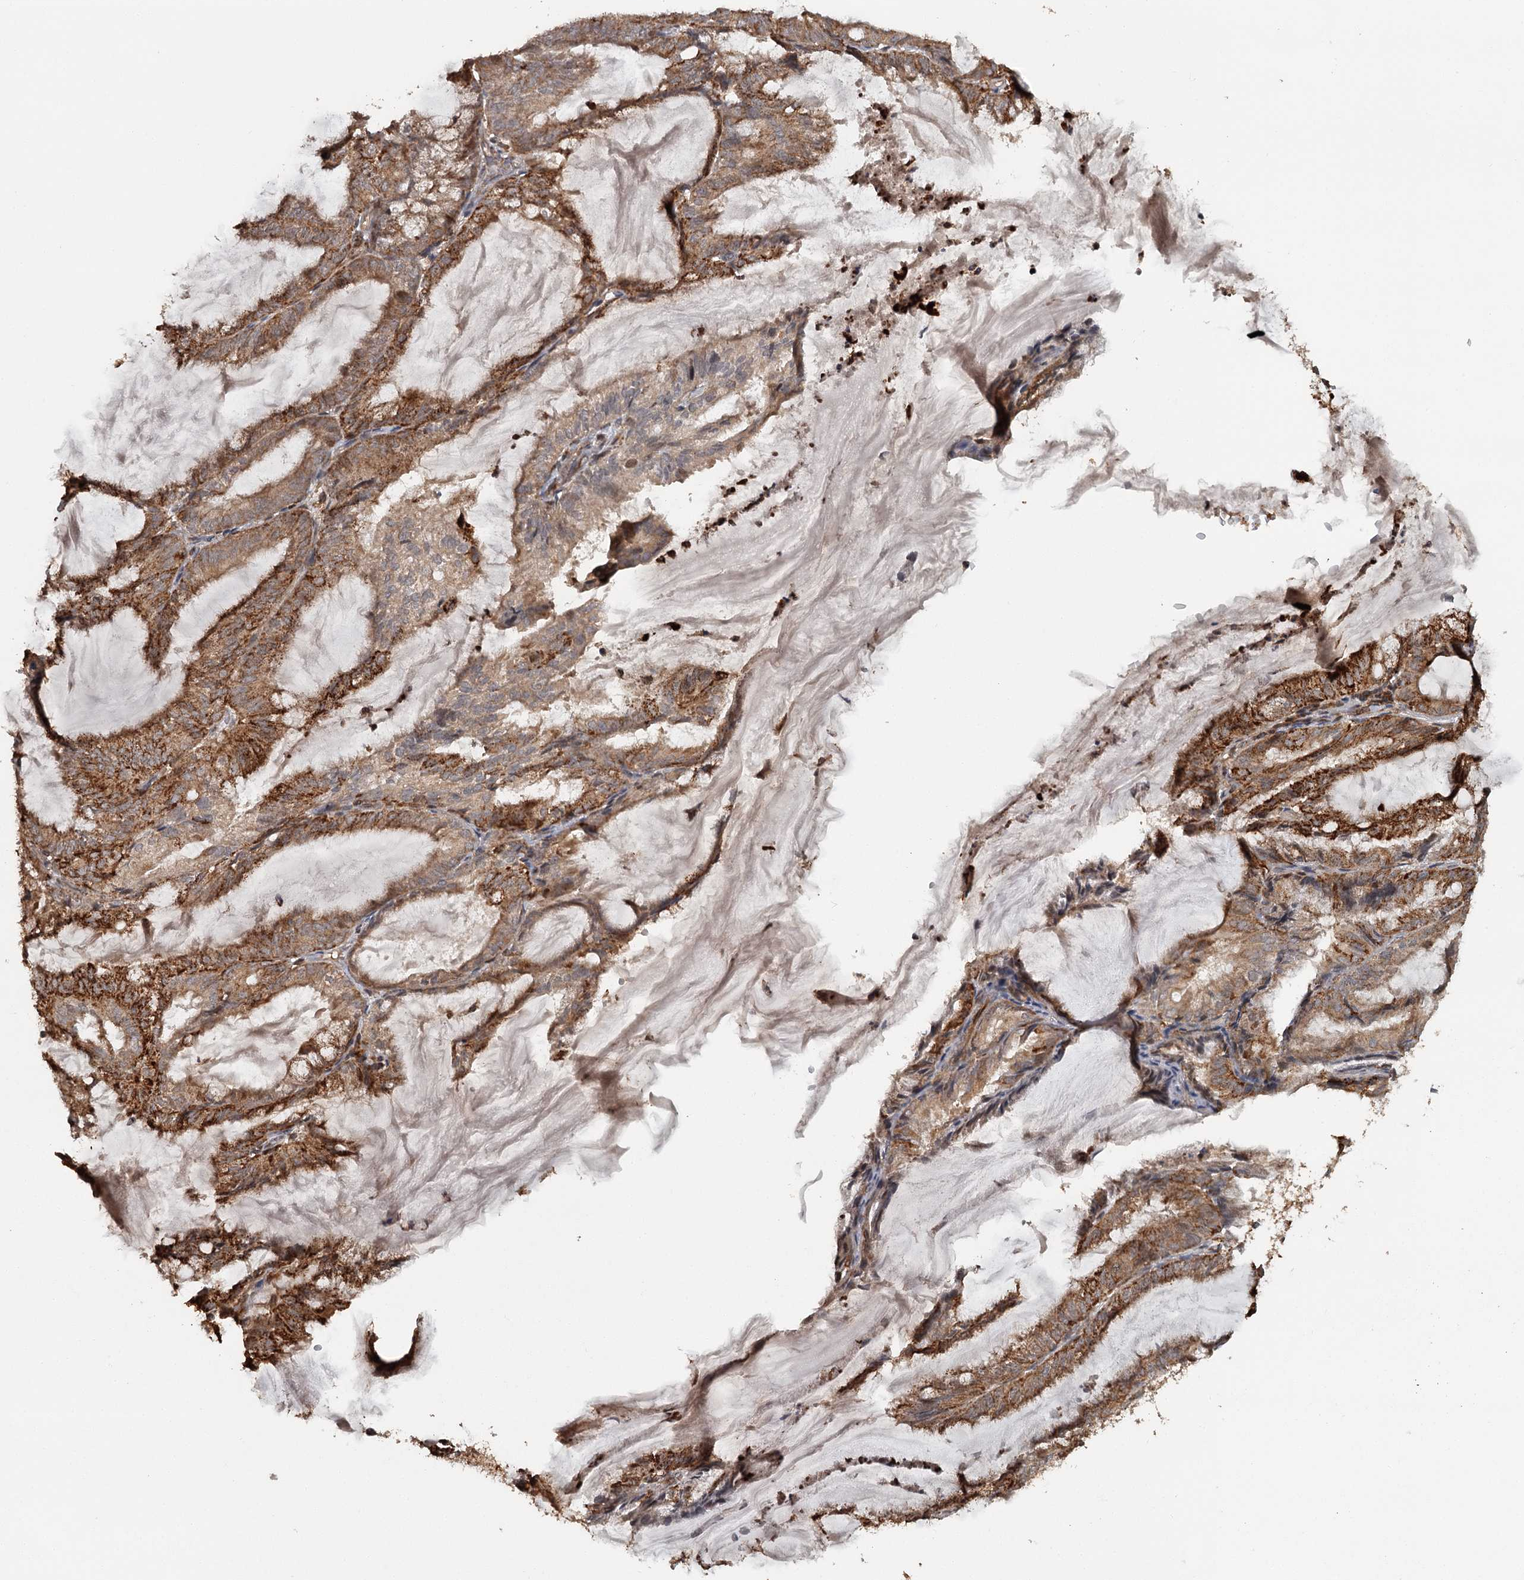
{"staining": {"intensity": "moderate", "quantity": ">75%", "location": "cytoplasmic/membranous"}, "tissue": "endometrial cancer", "cell_type": "Tumor cells", "image_type": "cancer", "snomed": [{"axis": "morphology", "description": "Adenocarcinoma, NOS"}, {"axis": "topography", "description": "Endometrium"}], "caption": "Immunohistochemical staining of endometrial cancer exhibits medium levels of moderate cytoplasmic/membranous protein positivity in about >75% of tumor cells.", "gene": "FAXC", "patient": {"sex": "female", "age": 86}}